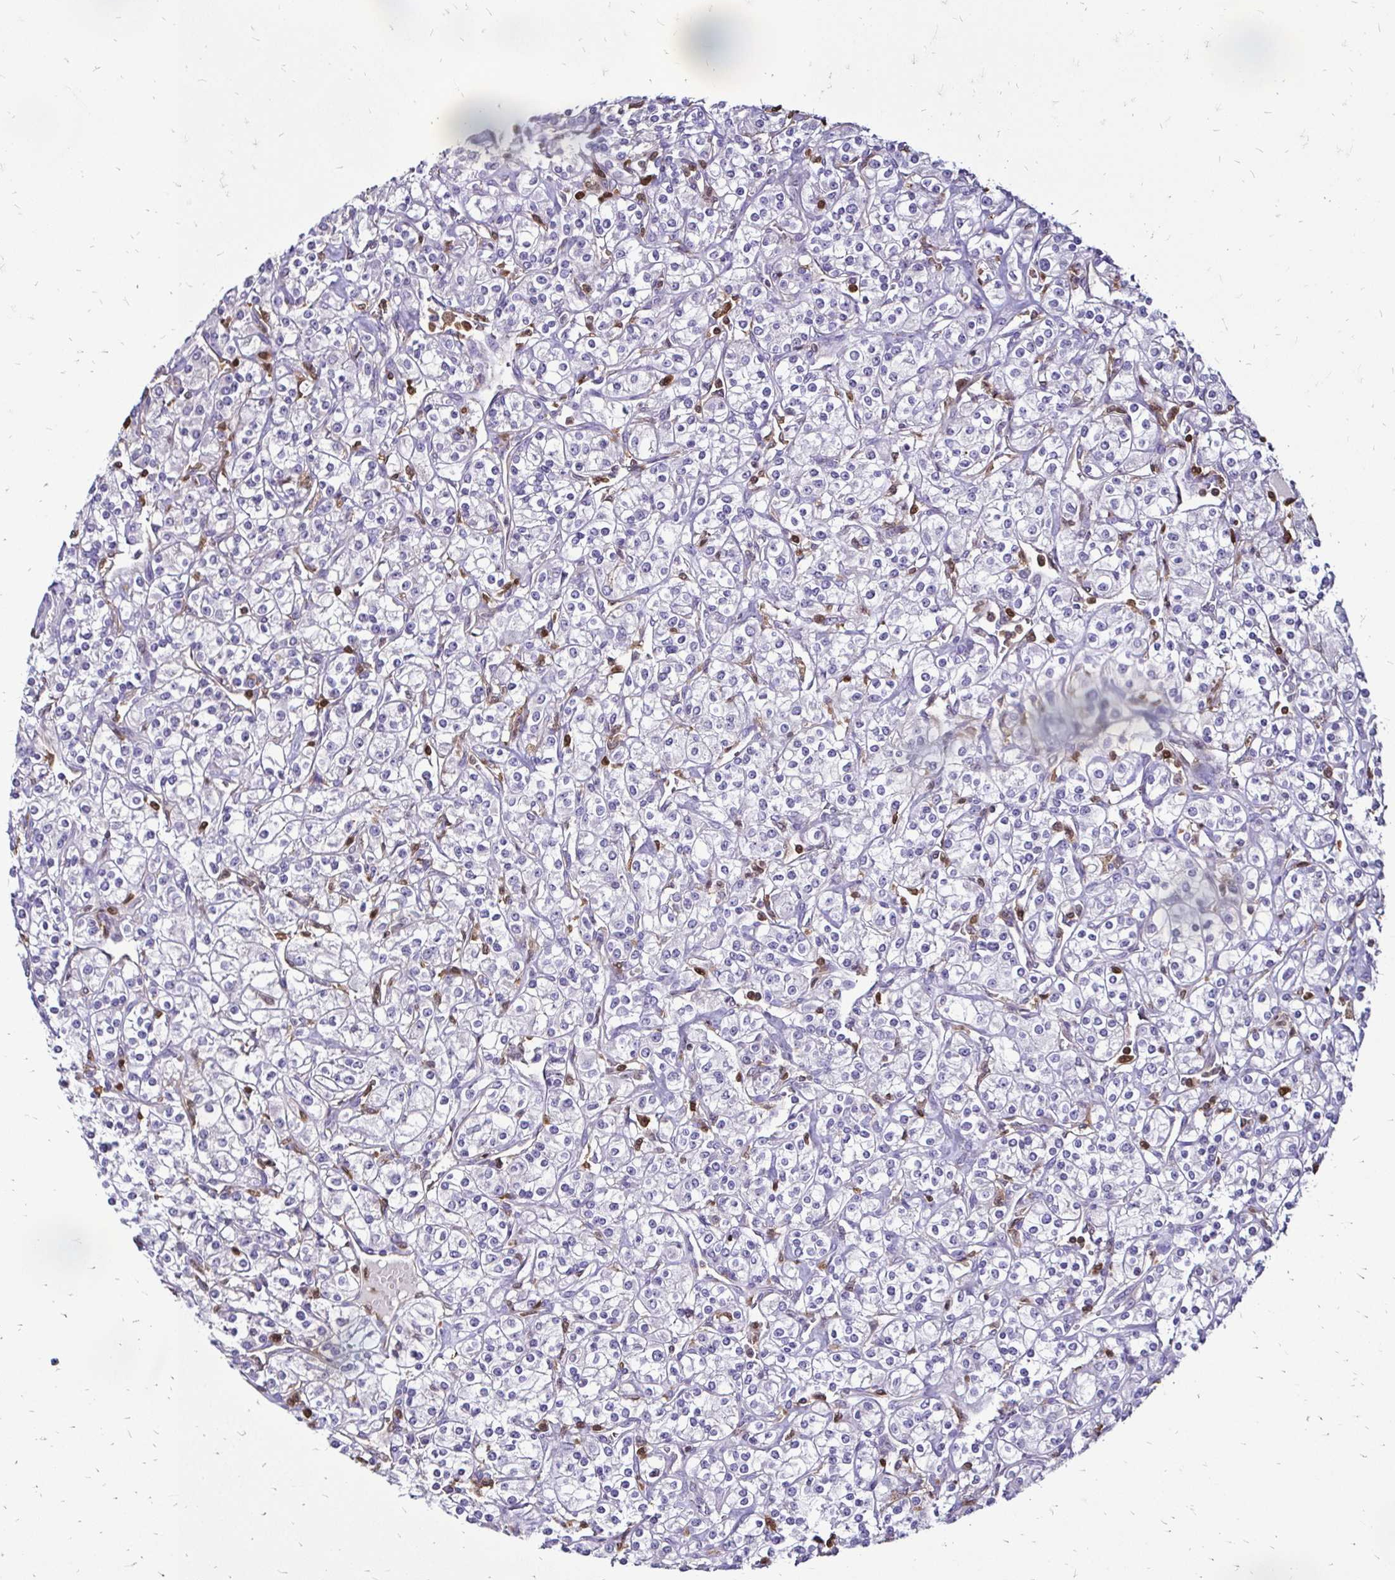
{"staining": {"intensity": "negative", "quantity": "none", "location": "none"}, "tissue": "renal cancer", "cell_type": "Tumor cells", "image_type": "cancer", "snomed": [{"axis": "morphology", "description": "Adenocarcinoma, NOS"}, {"axis": "topography", "description": "Kidney"}], "caption": "A high-resolution micrograph shows immunohistochemistry staining of adenocarcinoma (renal), which demonstrates no significant staining in tumor cells. Brightfield microscopy of immunohistochemistry stained with DAB (3,3'-diaminobenzidine) (brown) and hematoxylin (blue), captured at high magnification.", "gene": "ZFP1", "patient": {"sex": "male", "age": 77}}